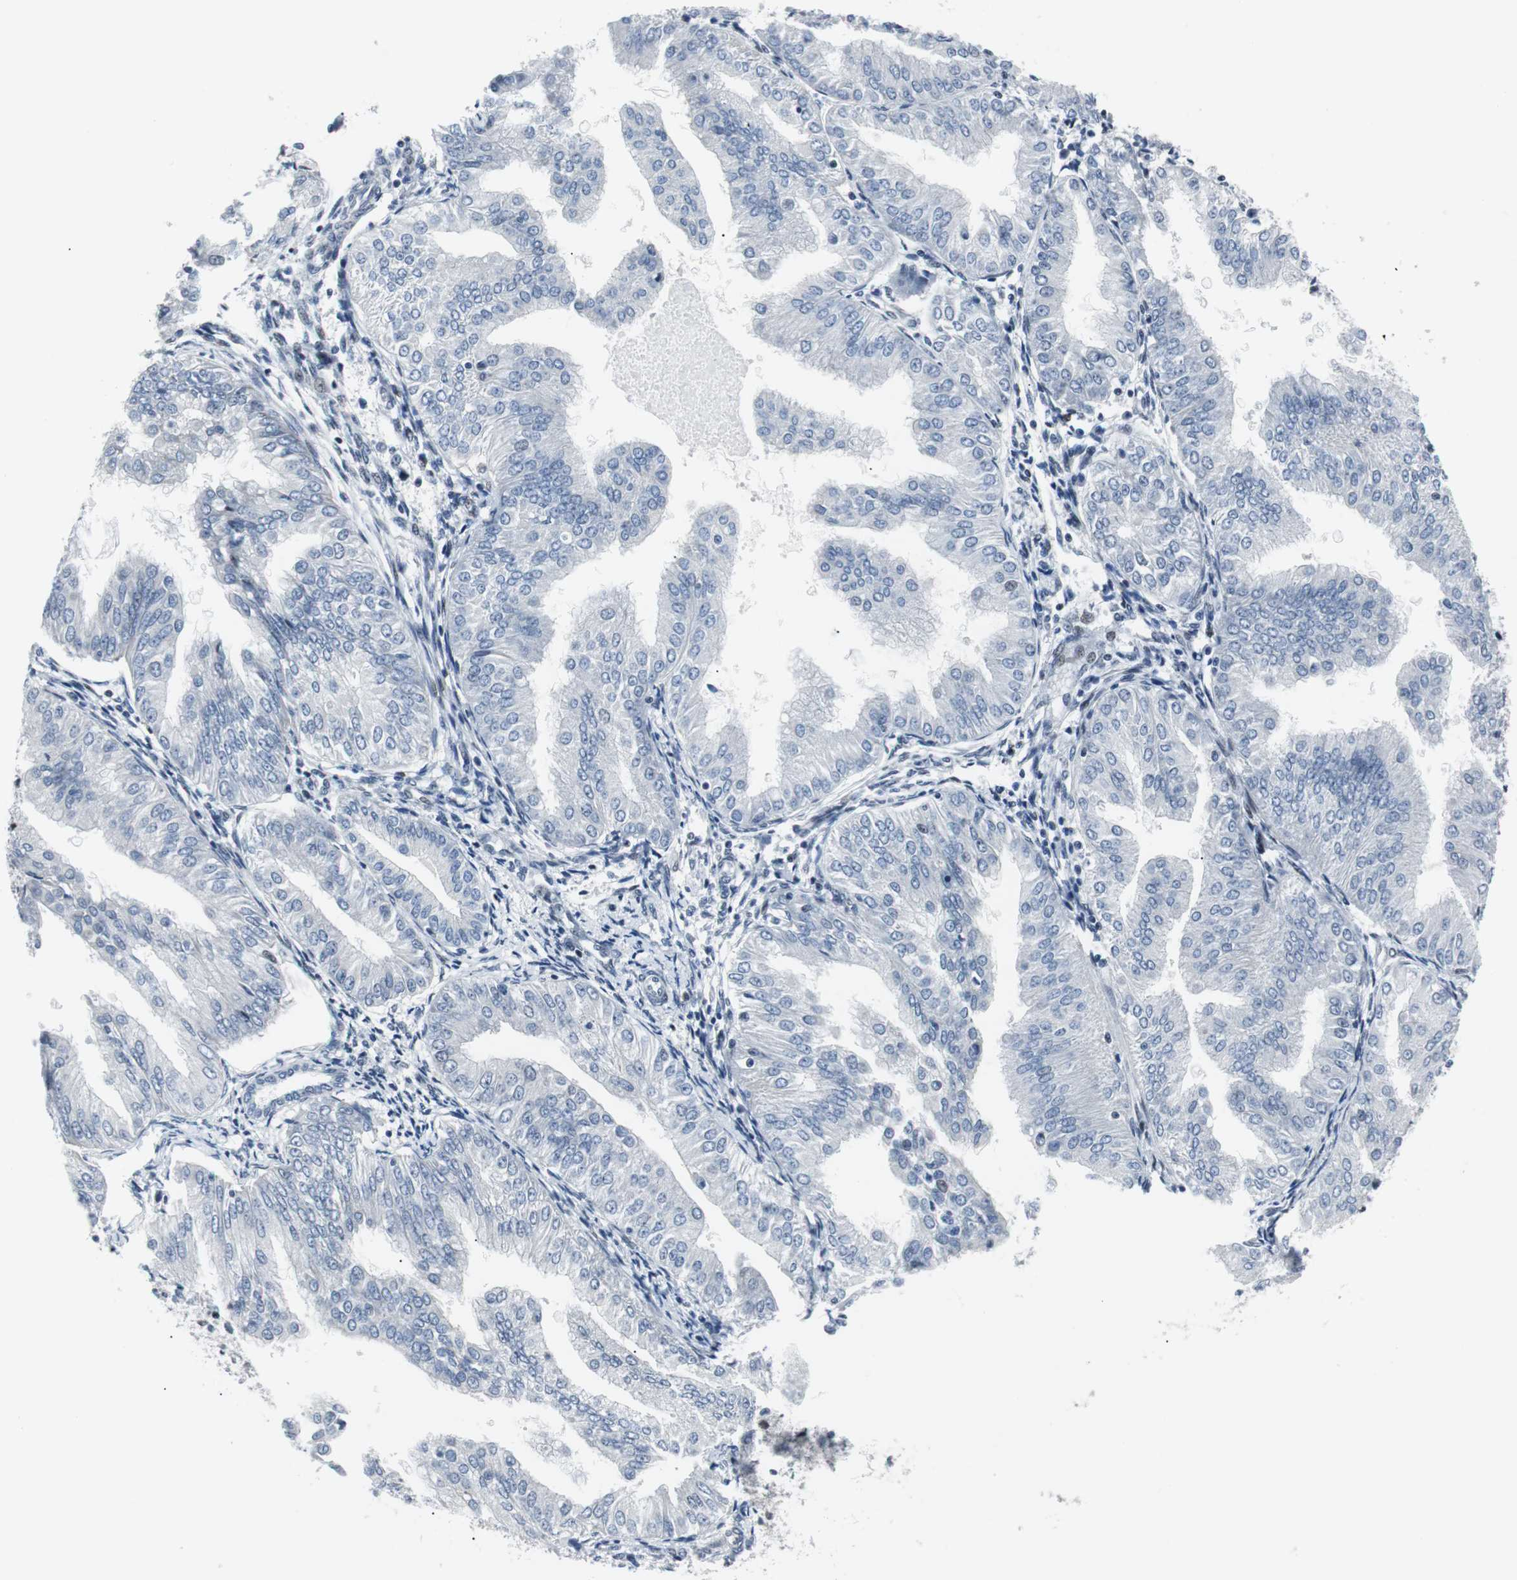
{"staining": {"intensity": "negative", "quantity": "none", "location": "none"}, "tissue": "endometrial cancer", "cell_type": "Tumor cells", "image_type": "cancer", "snomed": [{"axis": "morphology", "description": "Adenocarcinoma, NOS"}, {"axis": "topography", "description": "Endometrium"}], "caption": "Immunohistochemistry of endometrial cancer displays no staining in tumor cells. (Brightfield microscopy of DAB immunohistochemistry (IHC) at high magnification).", "gene": "MTA1", "patient": {"sex": "female", "age": 53}}